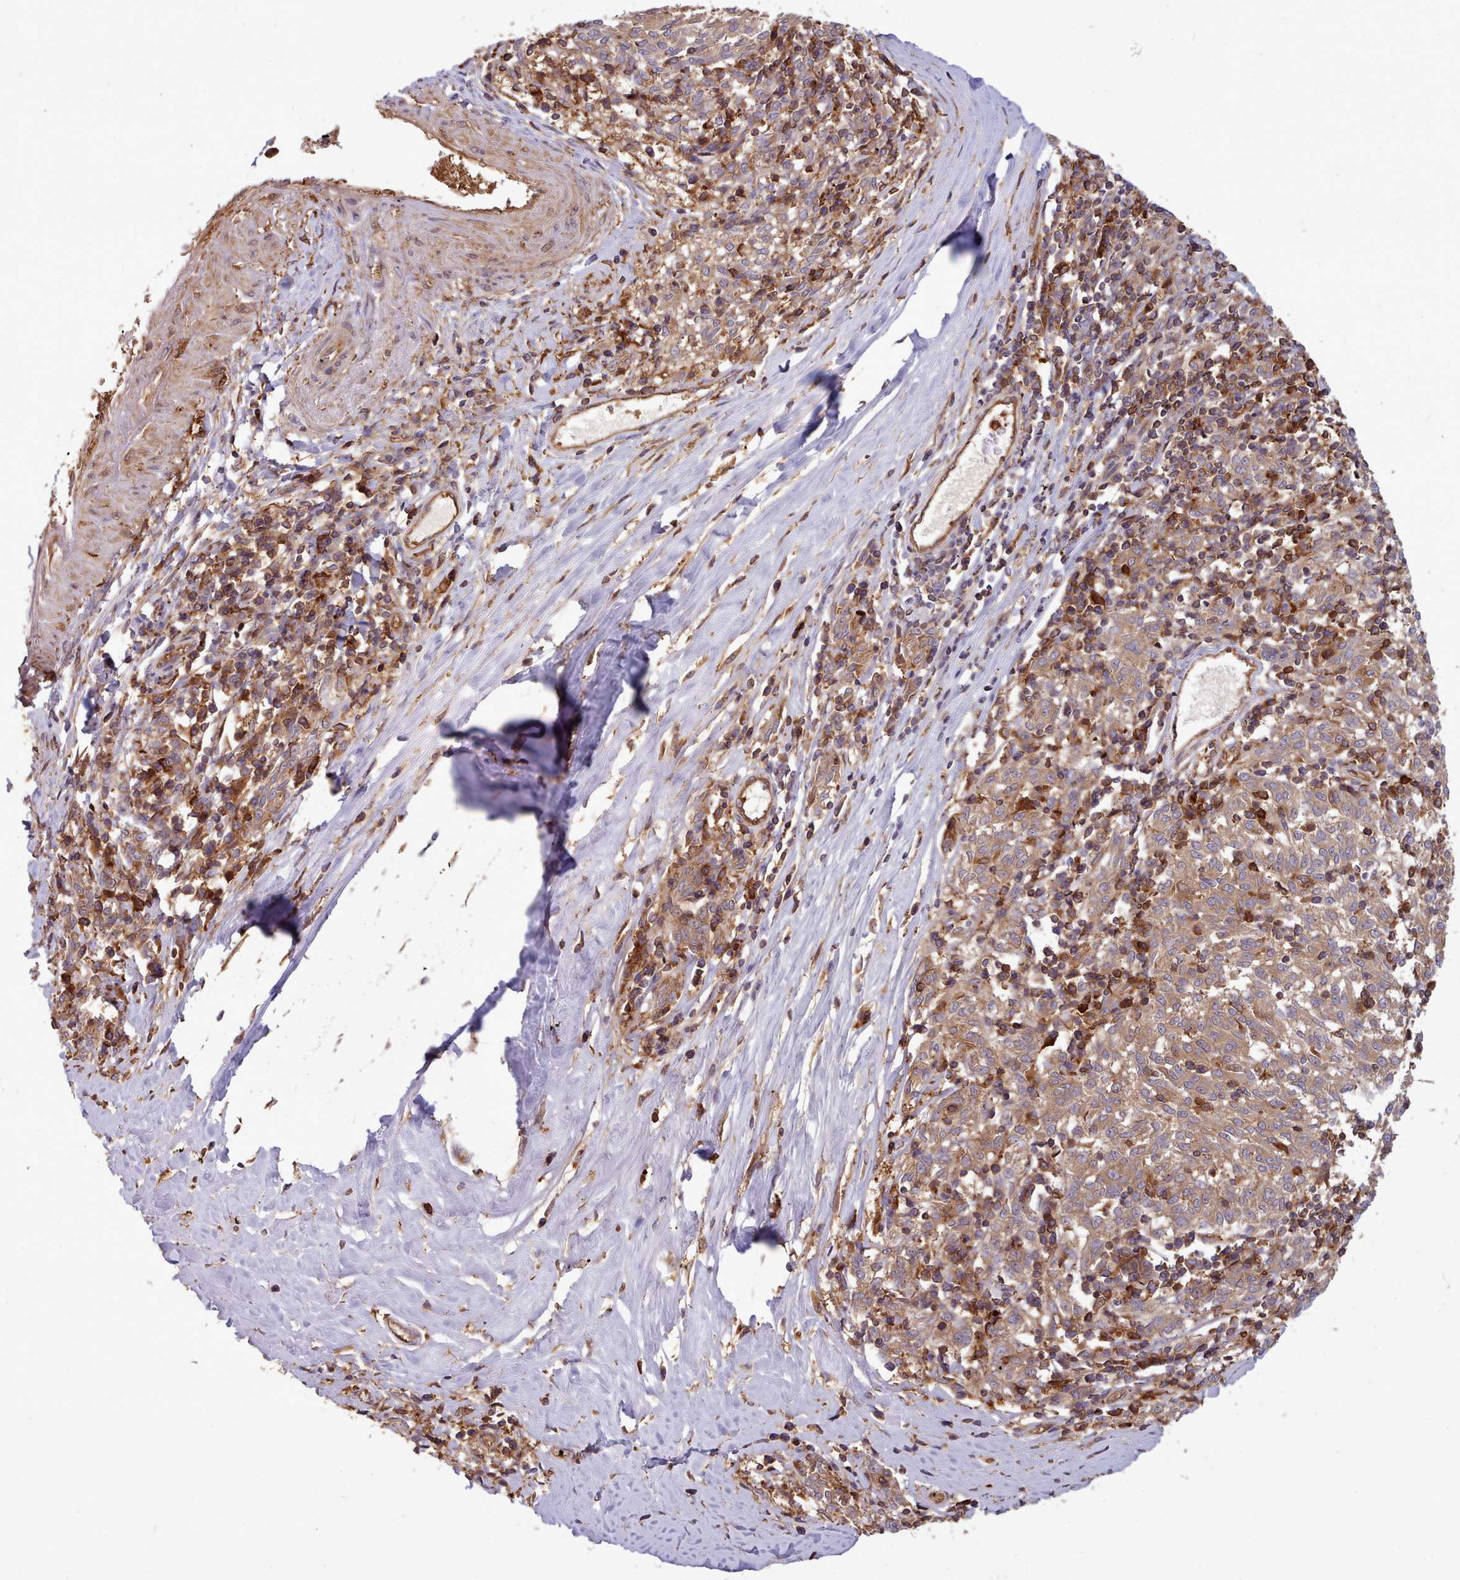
{"staining": {"intensity": "moderate", "quantity": ">75%", "location": "cytoplasmic/membranous"}, "tissue": "melanoma", "cell_type": "Tumor cells", "image_type": "cancer", "snomed": [{"axis": "morphology", "description": "Malignant melanoma, NOS"}, {"axis": "topography", "description": "Skin"}], "caption": "Malignant melanoma tissue demonstrates moderate cytoplasmic/membranous positivity in about >75% of tumor cells, visualized by immunohistochemistry. The protein is shown in brown color, while the nuclei are stained blue.", "gene": "SLC4A9", "patient": {"sex": "female", "age": 72}}